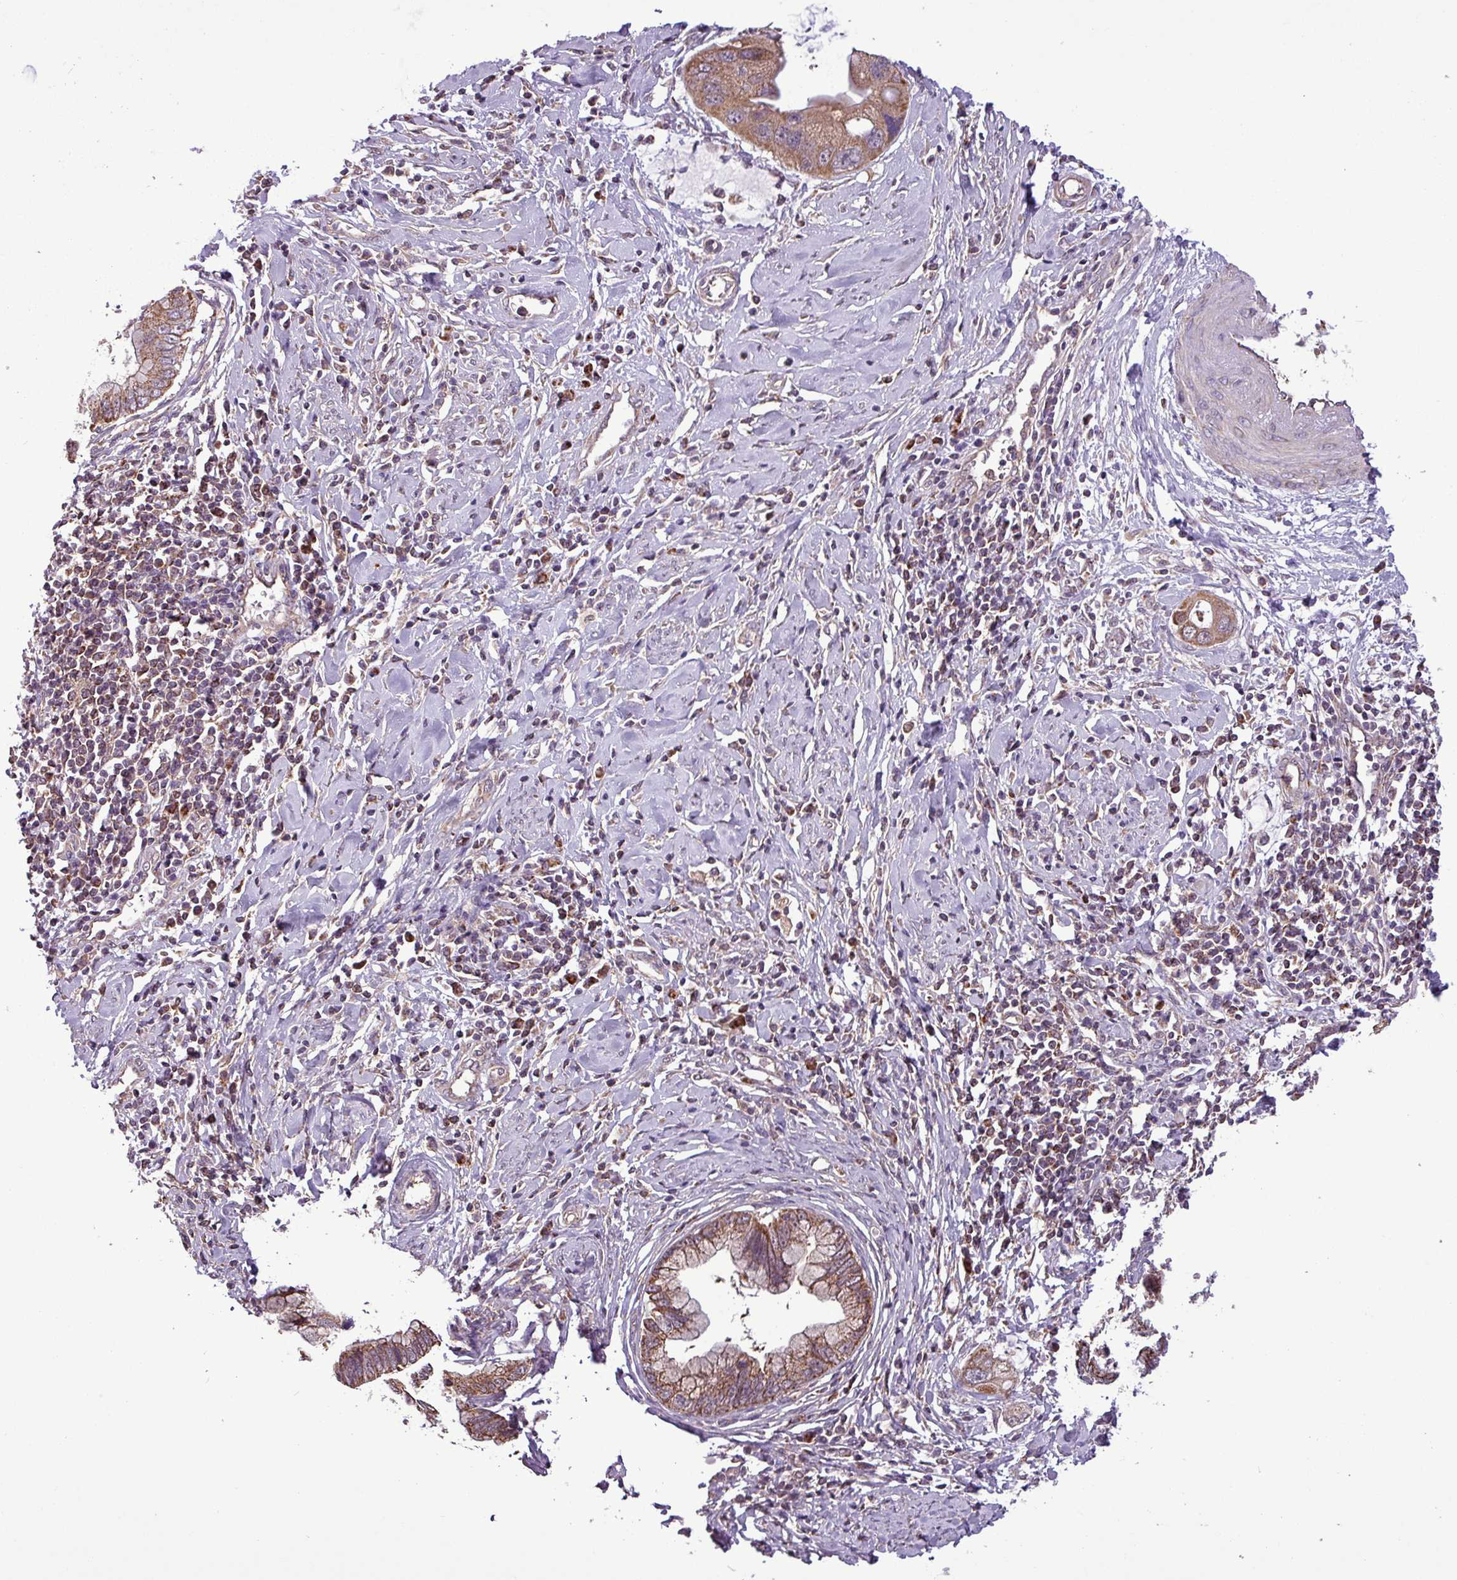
{"staining": {"intensity": "moderate", "quantity": ">75%", "location": "cytoplasmic/membranous"}, "tissue": "cervical cancer", "cell_type": "Tumor cells", "image_type": "cancer", "snomed": [{"axis": "morphology", "description": "Adenocarcinoma, NOS"}, {"axis": "topography", "description": "Cervix"}], "caption": "Moderate cytoplasmic/membranous protein expression is identified in about >75% of tumor cells in cervical adenocarcinoma.", "gene": "MCTP2", "patient": {"sex": "female", "age": 44}}